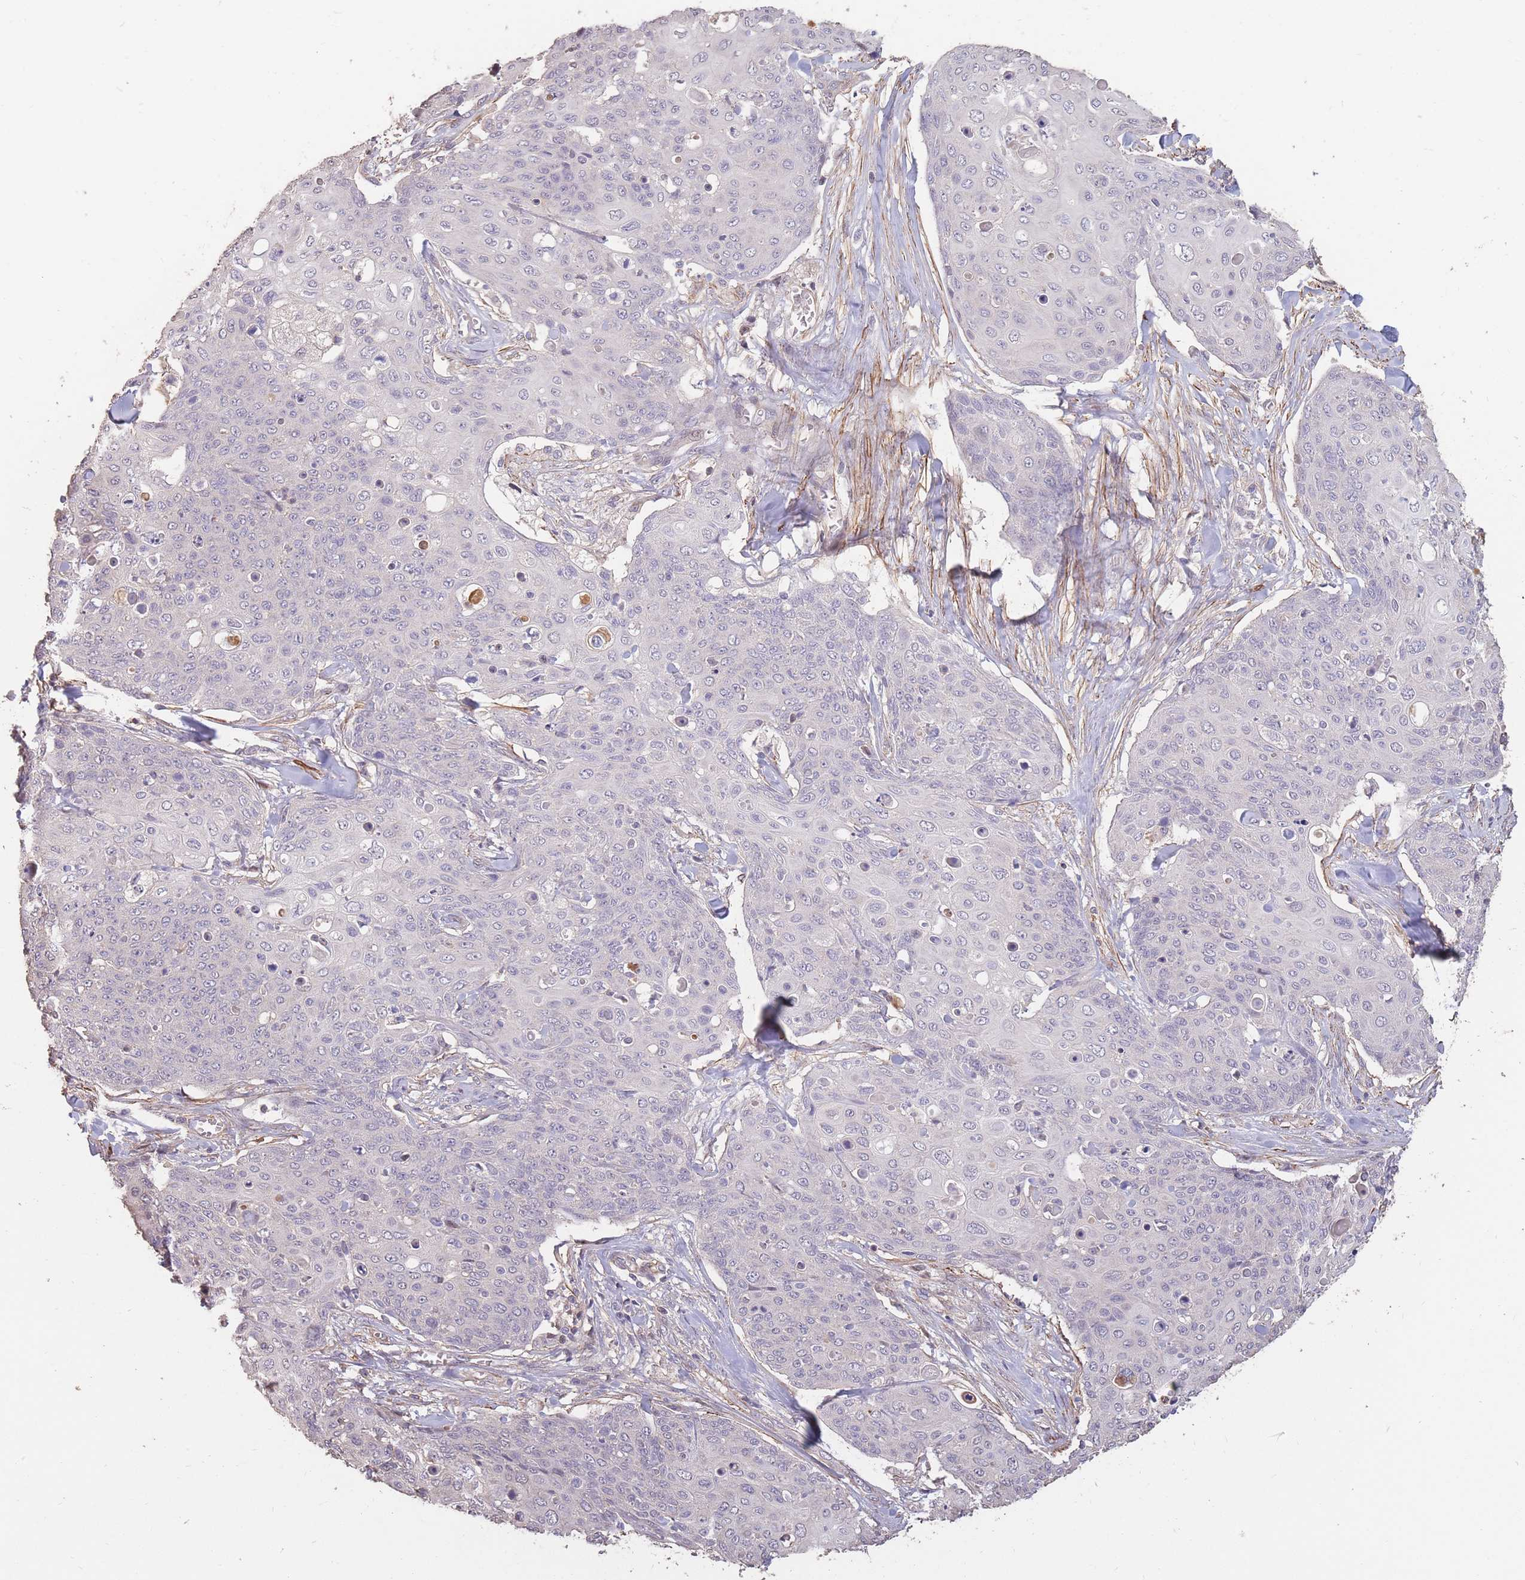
{"staining": {"intensity": "negative", "quantity": "none", "location": "none"}, "tissue": "skin cancer", "cell_type": "Tumor cells", "image_type": "cancer", "snomed": [{"axis": "morphology", "description": "Squamous cell carcinoma, NOS"}, {"axis": "topography", "description": "Skin"}, {"axis": "topography", "description": "Vulva"}], "caption": "DAB (3,3'-diaminobenzidine) immunohistochemical staining of human skin cancer (squamous cell carcinoma) reveals no significant positivity in tumor cells. Brightfield microscopy of IHC stained with DAB (brown) and hematoxylin (blue), captured at high magnification.", "gene": "NLRC4", "patient": {"sex": "female", "age": 85}}